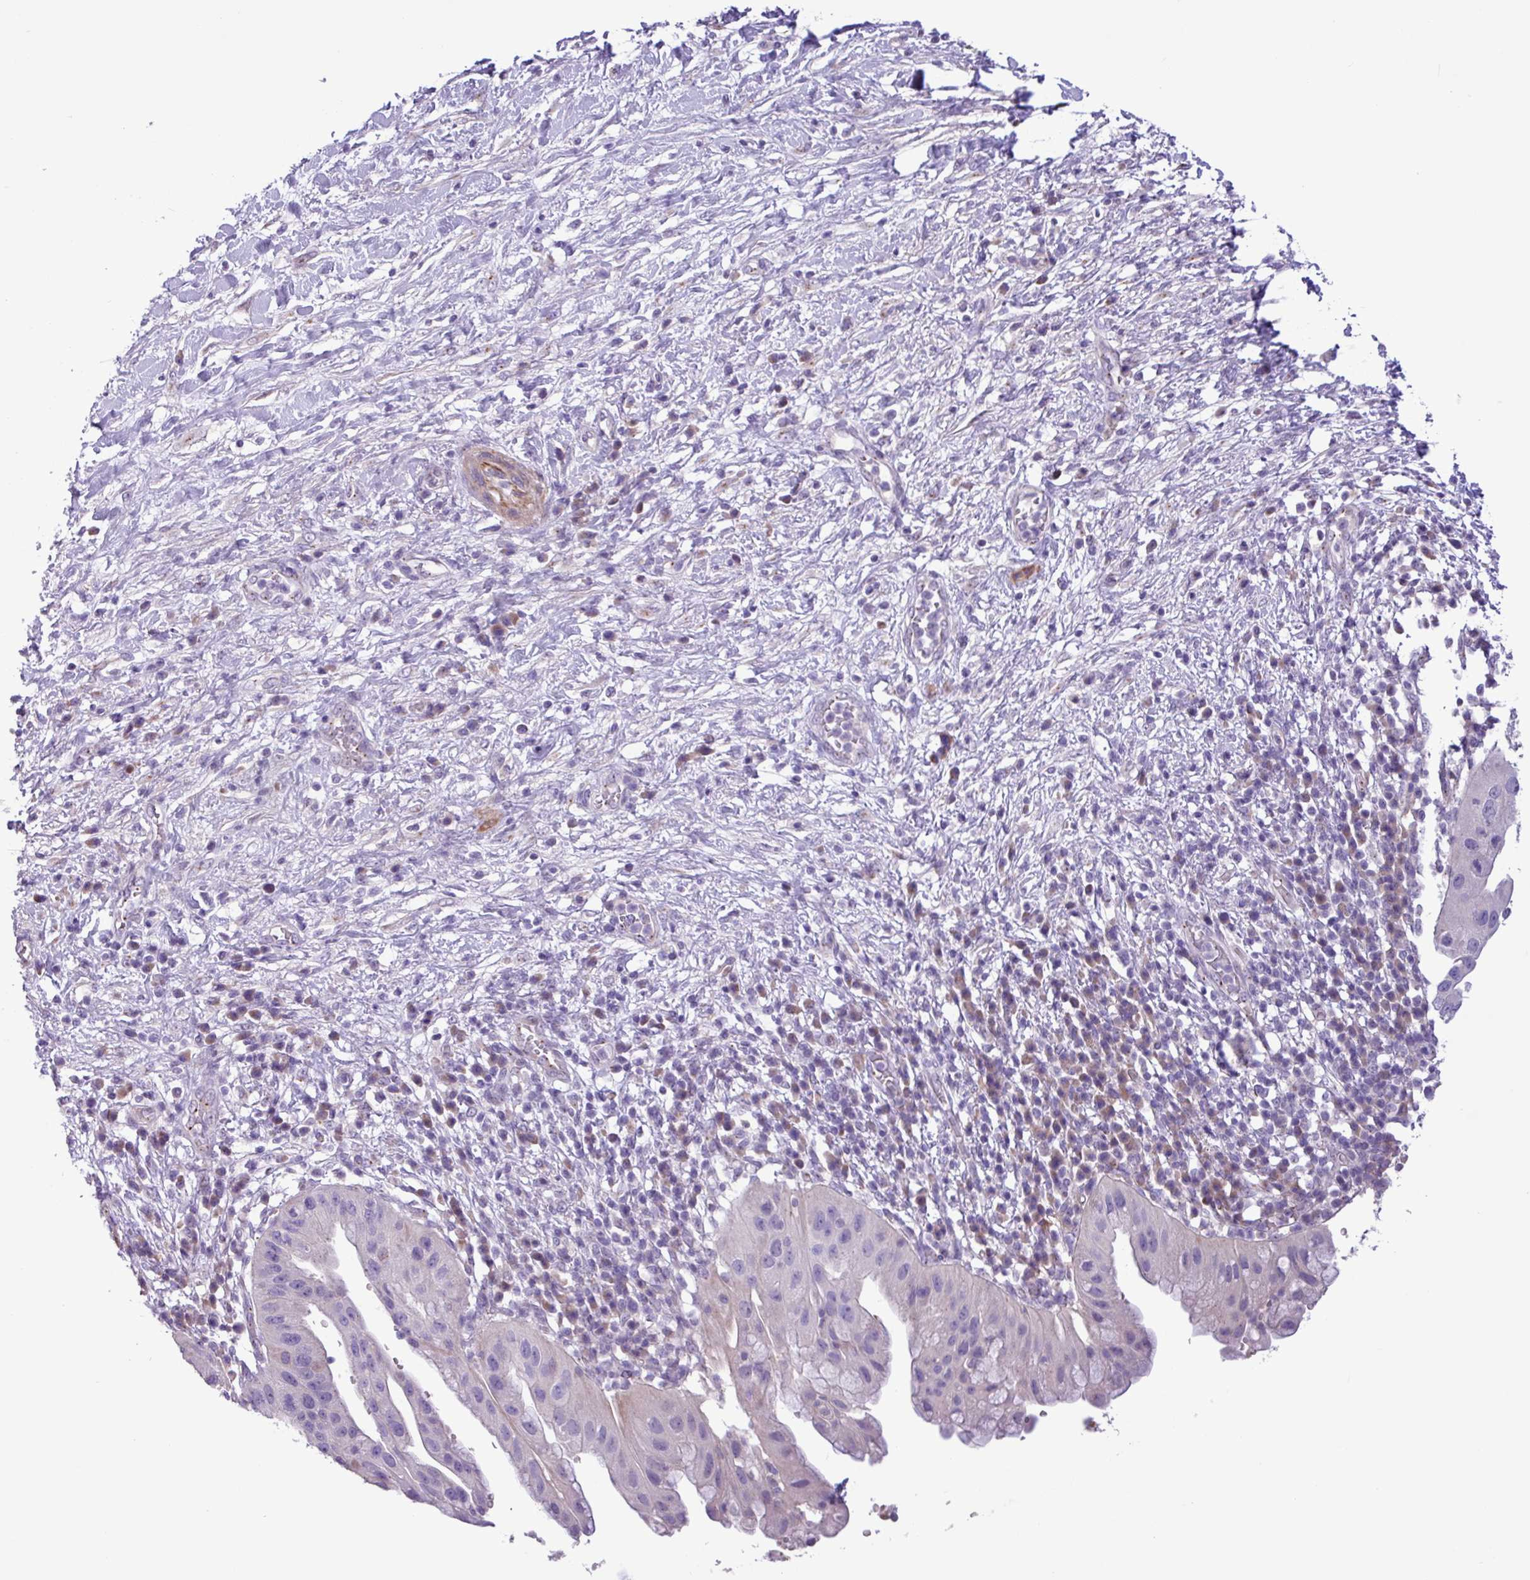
{"staining": {"intensity": "negative", "quantity": "none", "location": "none"}, "tissue": "pancreatic cancer", "cell_type": "Tumor cells", "image_type": "cancer", "snomed": [{"axis": "morphology", "description": "Adenocarcinoma, NOS"}, {"axis": "topography", "description": "Pancreas"}], "caption": "The histopathology image exhibits no staining of tumor cells in pancreatic cancer.", "gene": "SPINK8", "patient": {"sex": "male", "age": 68}}